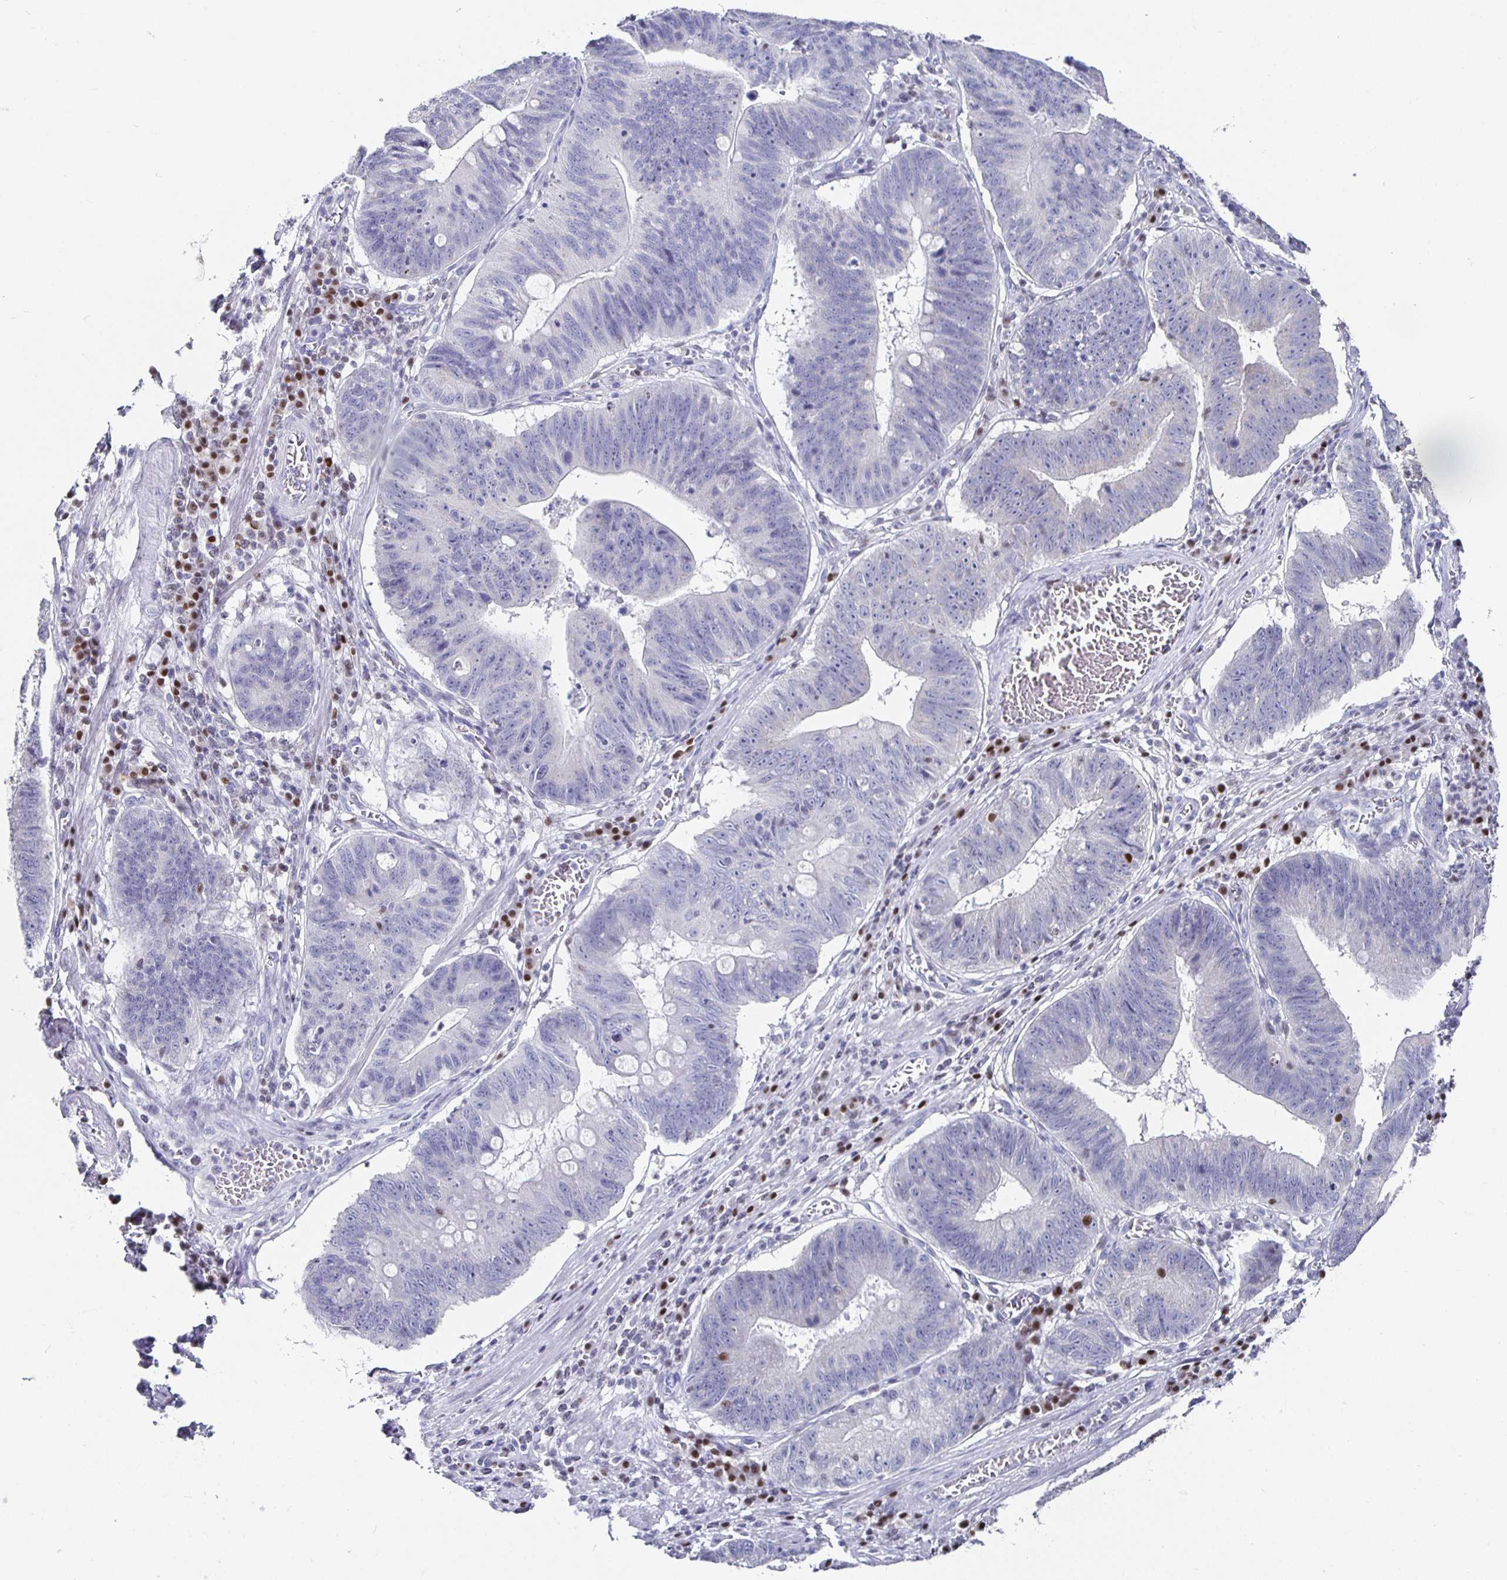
{"staining": {"intensity": "negative", "quantity": "none", "location": "none"}, "tissue": "stomach cancer", "cell_type": "Tumor cells", "image_type": "cancer", "snomed": [{"axis": "morphology", "description": "Adenocarcinoma, NOS"}, {"axis": "topography", "description": "Stomach"}], "caption": "Immunohistochemistry of human adenocarcinoma (stomach) displays no positivity in tumor cells.", "gene": "RUNX2", "patient": {"sex": "male", "age": 59}}